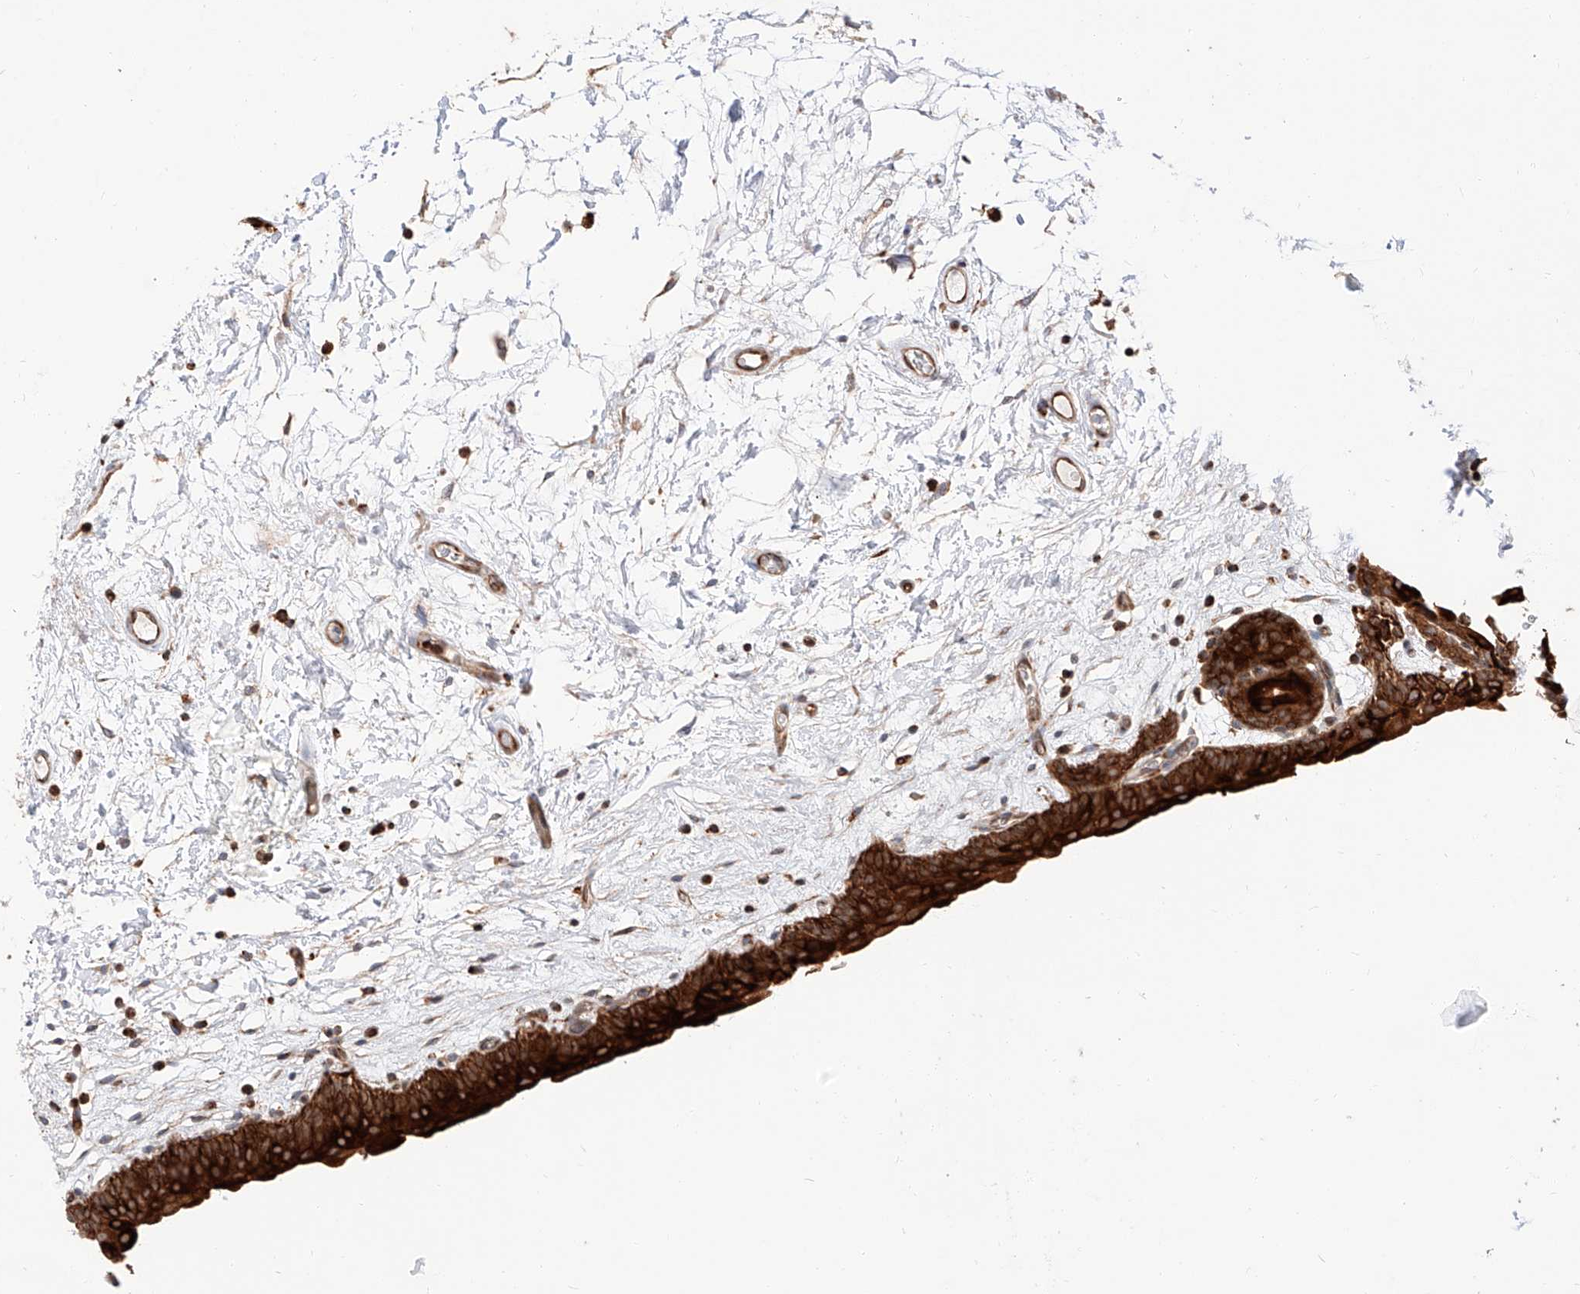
{"staining": {"intensity": "strong", "quantity": ">75%", "location": "cytoplasmic/membranous"}, "tissue": "urinary bladder", "cell_type": "Urothelial cells", "image_type": "normal", "snomed": [{"axis": "morphology", "description": "Normal tissue, NOS"}, {"axis": "topography", "description": "Urinary bladder"}], "caption": "This micrograph exhibits immunohistochemistry (IHC) staining of normal urinary bladder, with high strong cytoplasmic/membranous staining in about >75% of urothelial cells.", "gene": "ISCA2", "patient": {"sex": "male", "age": 83}}